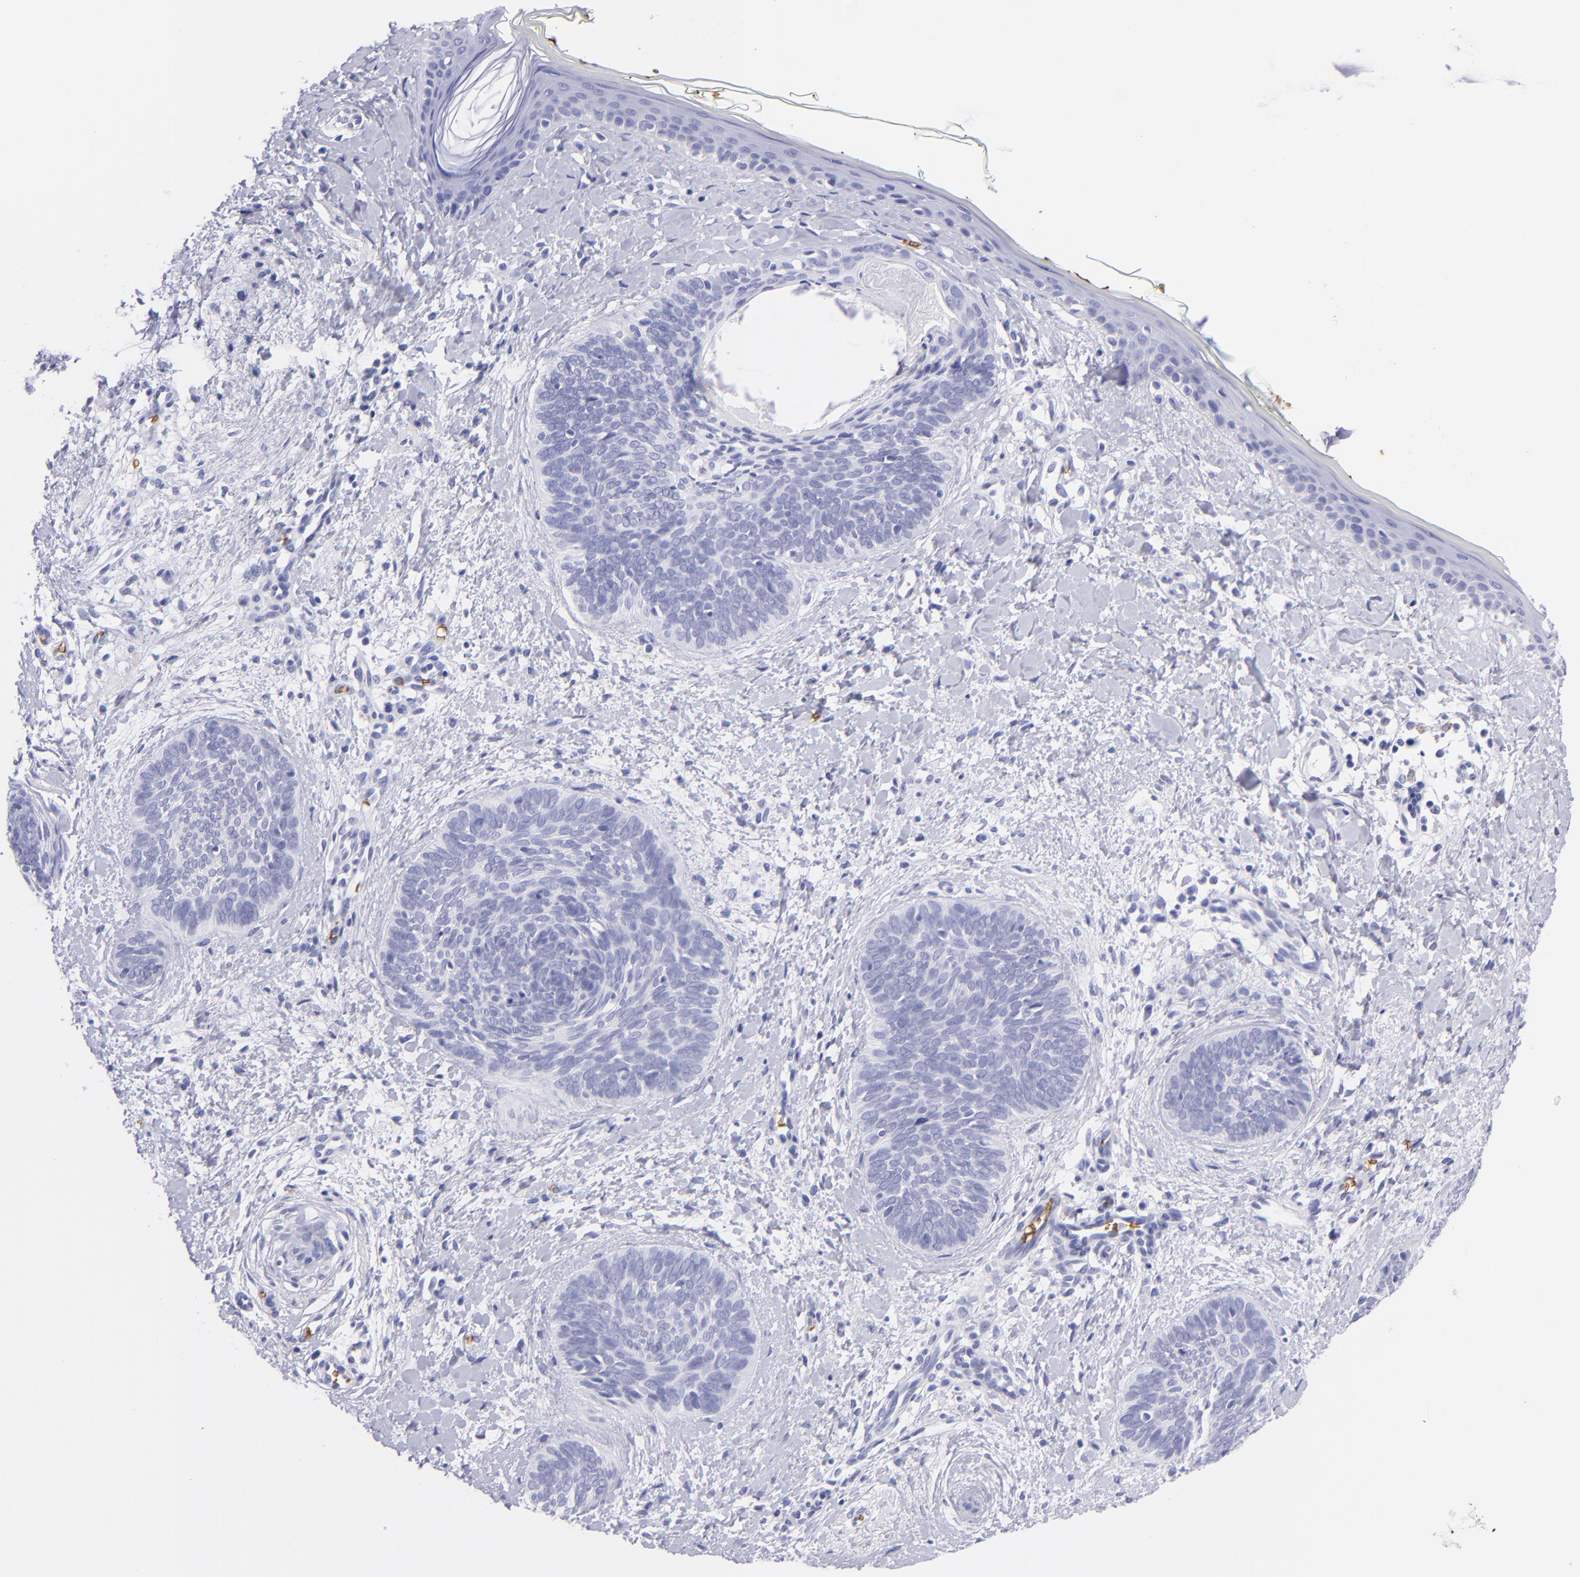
{"staining": {"intensity": "negative", "quantity": "none", "location": "none"}, "tissue": "skin cancer", "cell_type": "Tumor cells", "image_type": "cancer", "snomed": [{"axis": "morphology", "description": "Basal cell carcinoma"}, {"axis": "topography", "description": "Skin"}], "caption": "This is a micrograph of immunohistochemistry staining of skin basal cell carcinoma, which shows no expression in tumor cells.", "gene": "GYPA", "patient": {"sex": "female", "age": 81}}